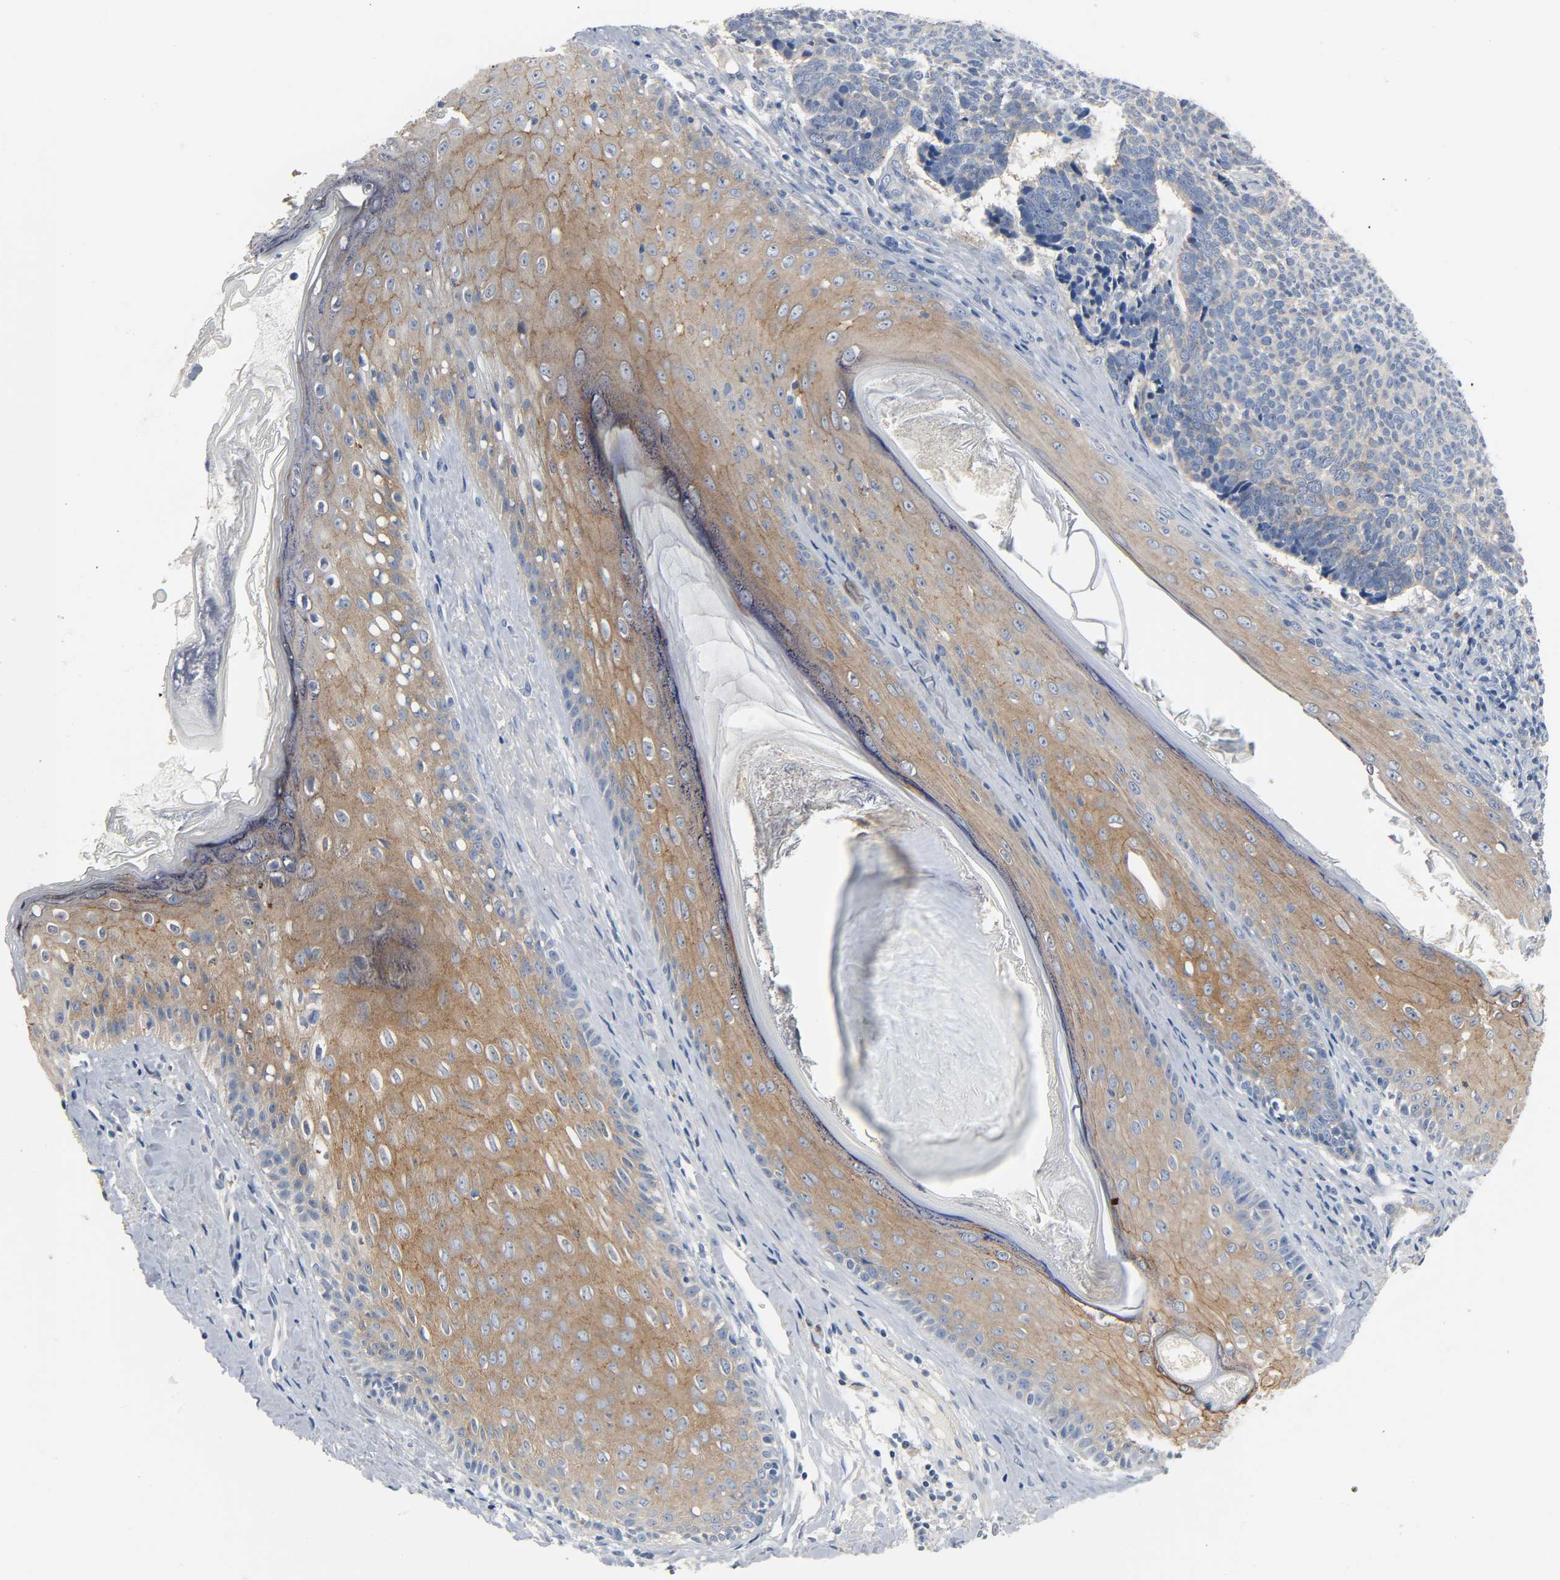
{"staining": {"intensity": "weak", "quantity": "25%-75%", "location": "cytoplasmic/membranous"}, "tissue": "skin cancer", "cell_type": "Tumor cells", "image_type": "cancer", "snomed": [{"axis": "morphology", "description": "Basal cell carcinoma"}, {"axis": "topography", "description": "Skin"}], "caption": "Immunohistochemical staining of skin cancer (basal cell carcinoma) displays low levels of weak cytoplasmic/membranous positivity in about 25%-75% of tumor cells. (Stains: DAB (3,3'-diaminobenzidine) in brown, nuclei in blue, Microscopy: brightfield microscopy at high magnification).", "gene": "ARPC1A", "patient": {"sex": "male", "age": 84}}